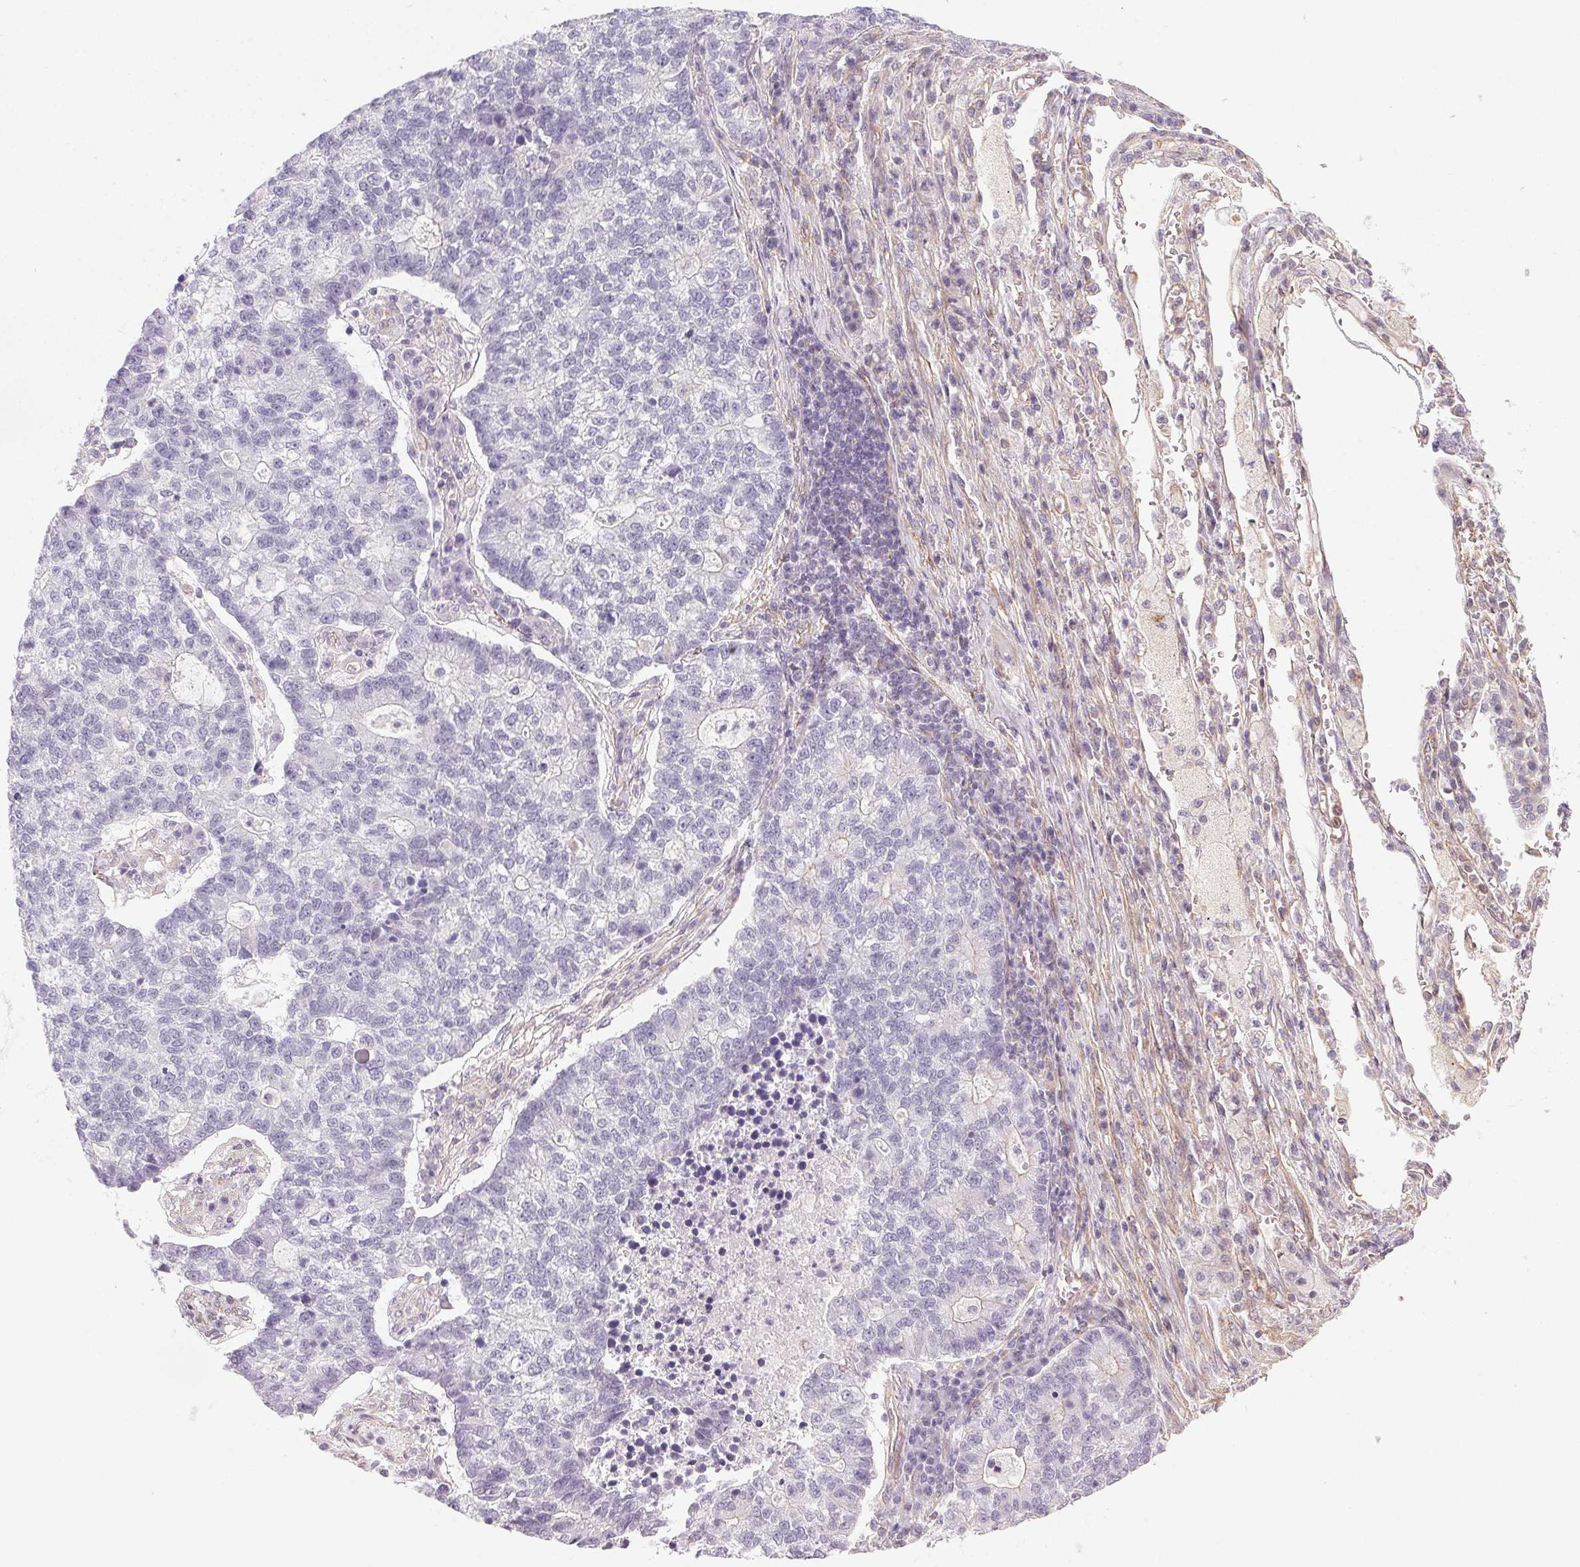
{"staining": {"intensity": "negative", "quantity": "none", "location": "none"}, "tissue": "lung cancer", "cell_type": "Tumor cells", "image_type": "cancer", "snomed": [{"axis": "morphology", "description": "Adenocarcinoma, NOS"}, {"axis": "topography", "description": "Lung"}], "caption": "This is an immunohistochemistry photomicrograph of human lung cancer. There is no expression in tumor cells.", "gene": "PLA2G4F", "patient": {"sex": "male", "age": 57}}